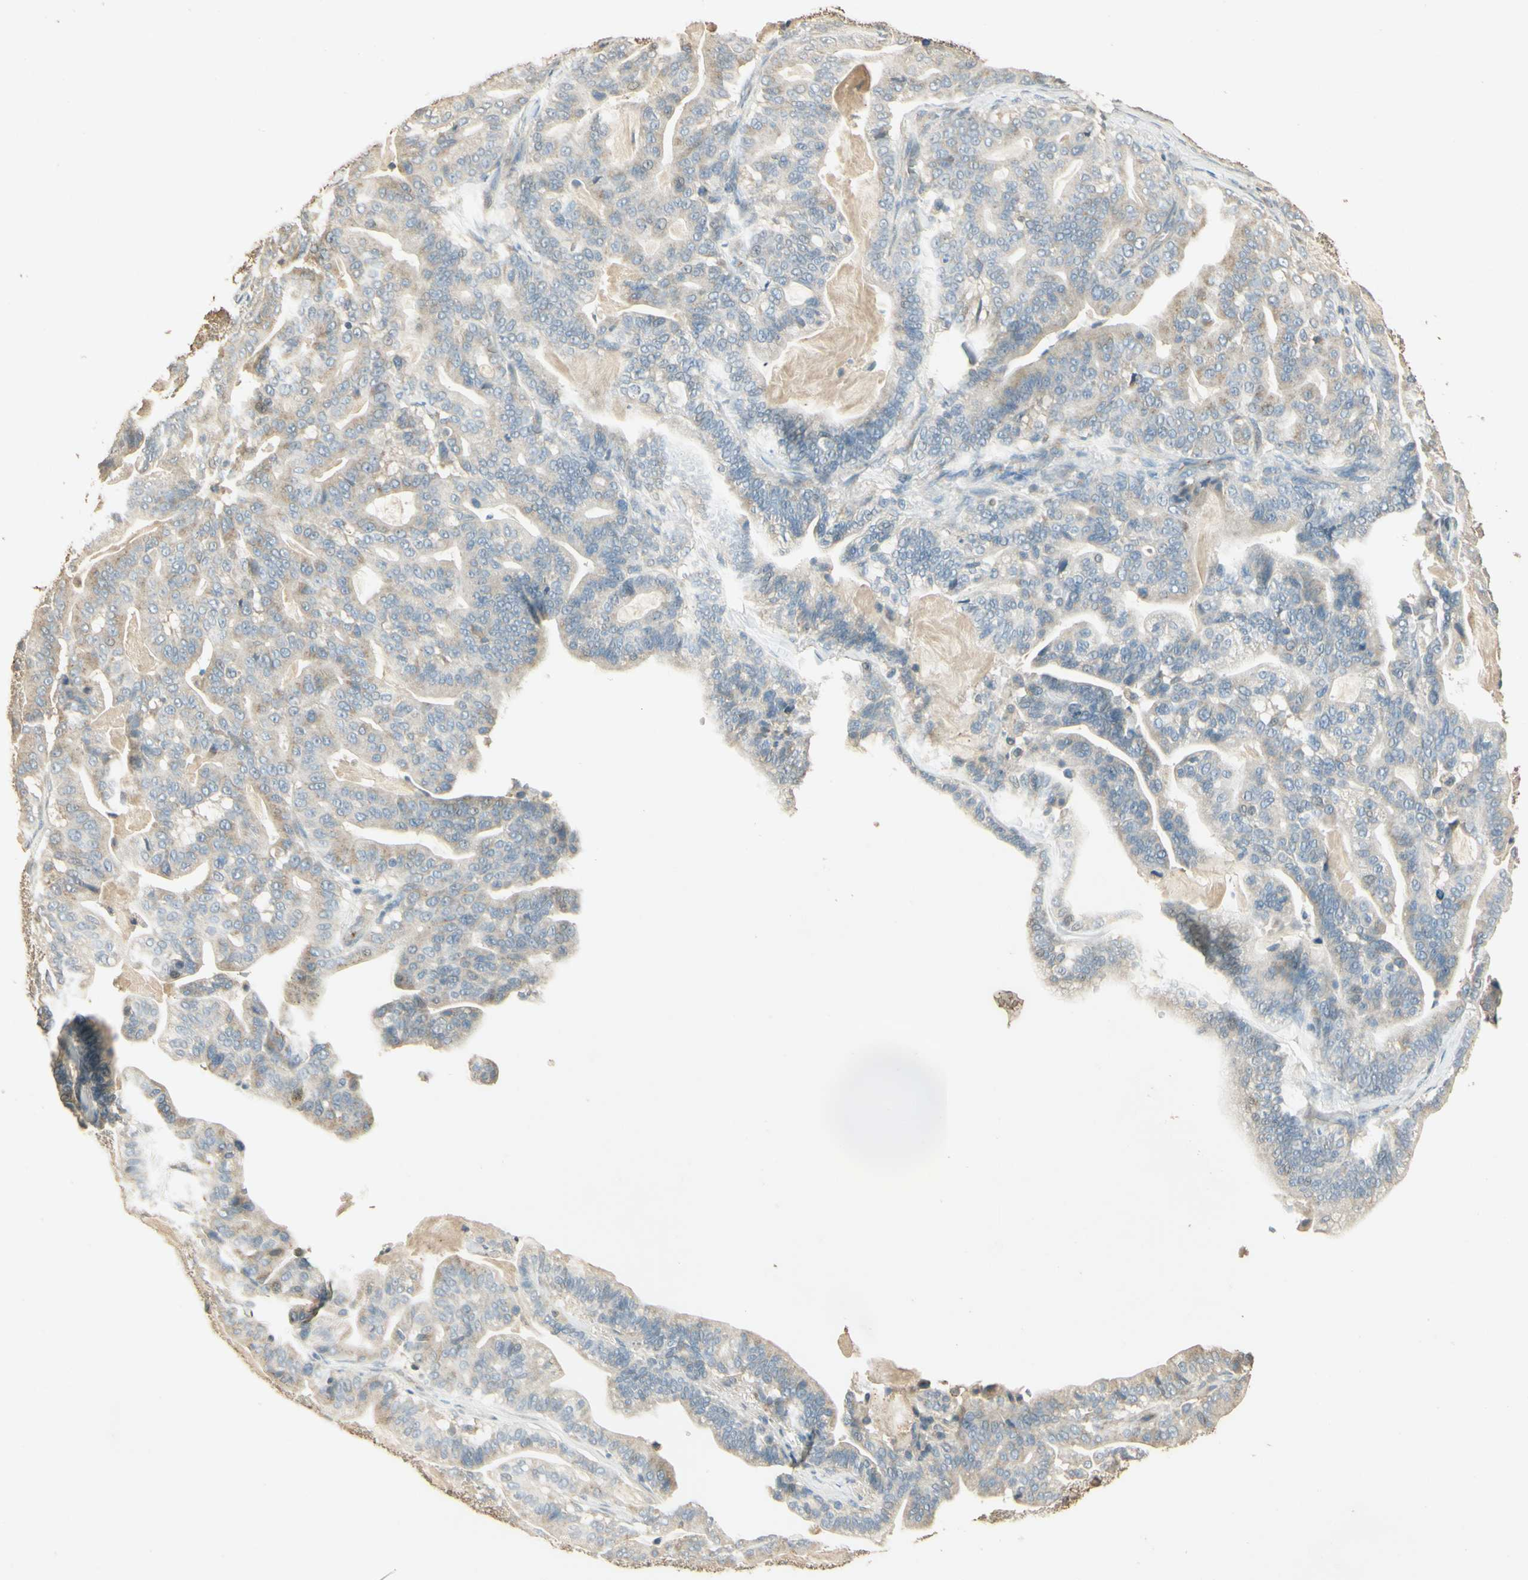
{"staining": {"intensity": "weak", "quantity": "25%-75%", "location": "cytoplasmic/membranous"}, "tissue": "pancreatic cancer", "cell_type": "Tumor cells", "image_type": "cancer", "snomed": [{"axis": "morphology", "description": "Adenocarcinoma, NOS"}, {"axis": "topography", "description": "Pancreas"}], "caption": "The histopathology image demonstrates staining of adenocarcinoma (pancreatic), revealing weak cytoplasmic/membranous protein staining (brown color) within tumor cells. (DAB IHC with brightfield microscopy, high magnification).", "gene": "UXS1", "patient": {"sex": "male", "age": 63}}